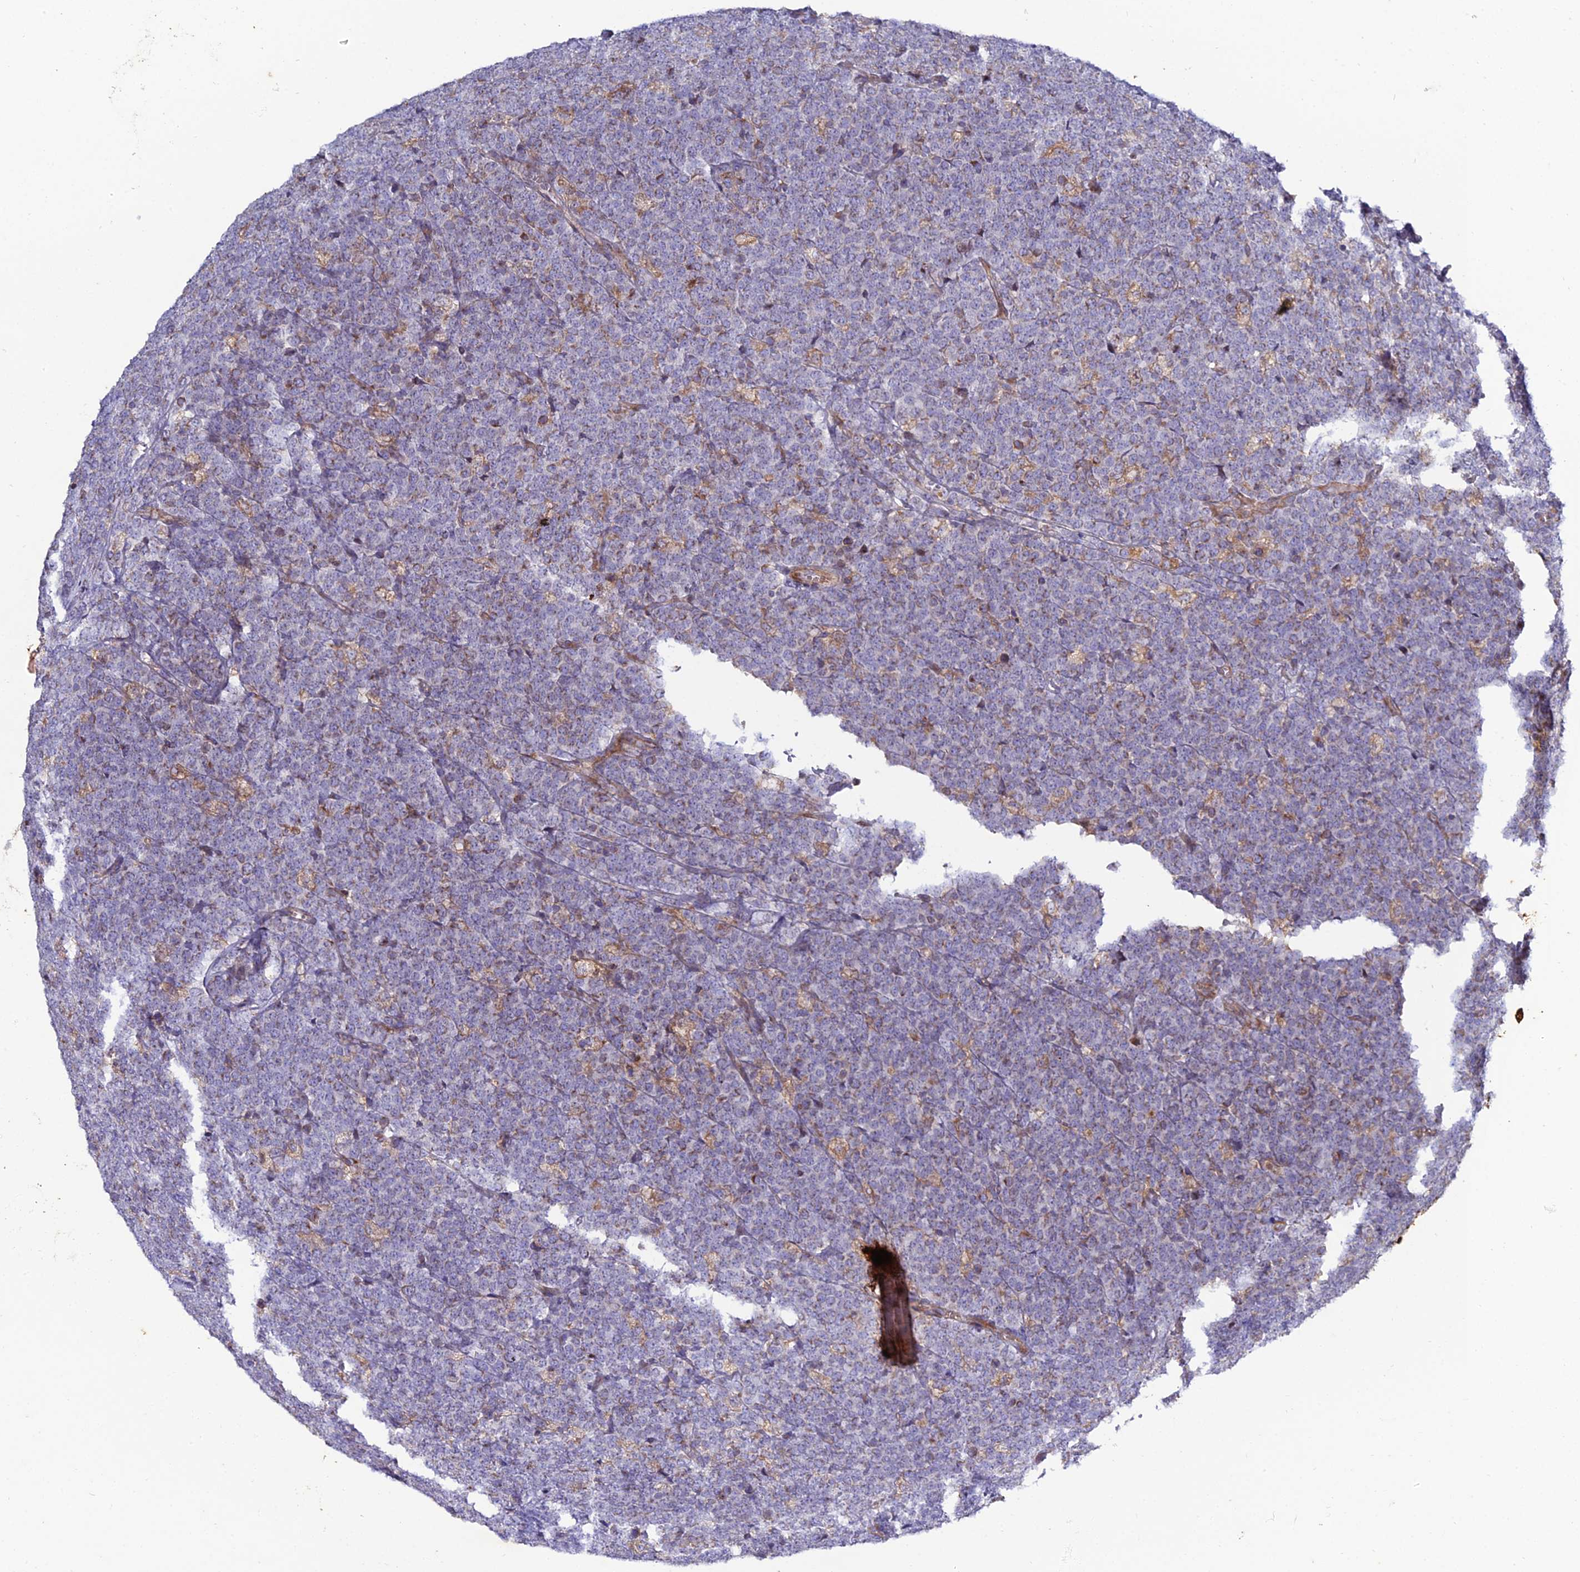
{"staining": {"intensity": "negative", "quantity": "none", "location": "none"}, "tissue": "lymphoma", "cell_type": "Tumor cells", "image_type": "cancer", "snomed": [{"axis": "morphology", "description": "Malignant lymphoma, non-Hodgkin's type, High grade"}, {"axis": "topography", "description": "Small intestine"}], "caption": "Immunohistochemistry (IHC) image of lymphoma stained for a protein (brown), which shows no staining in tumor cells.", "gene": "ARL6IP1", "patient": {"sex": "male", "age": 8}}